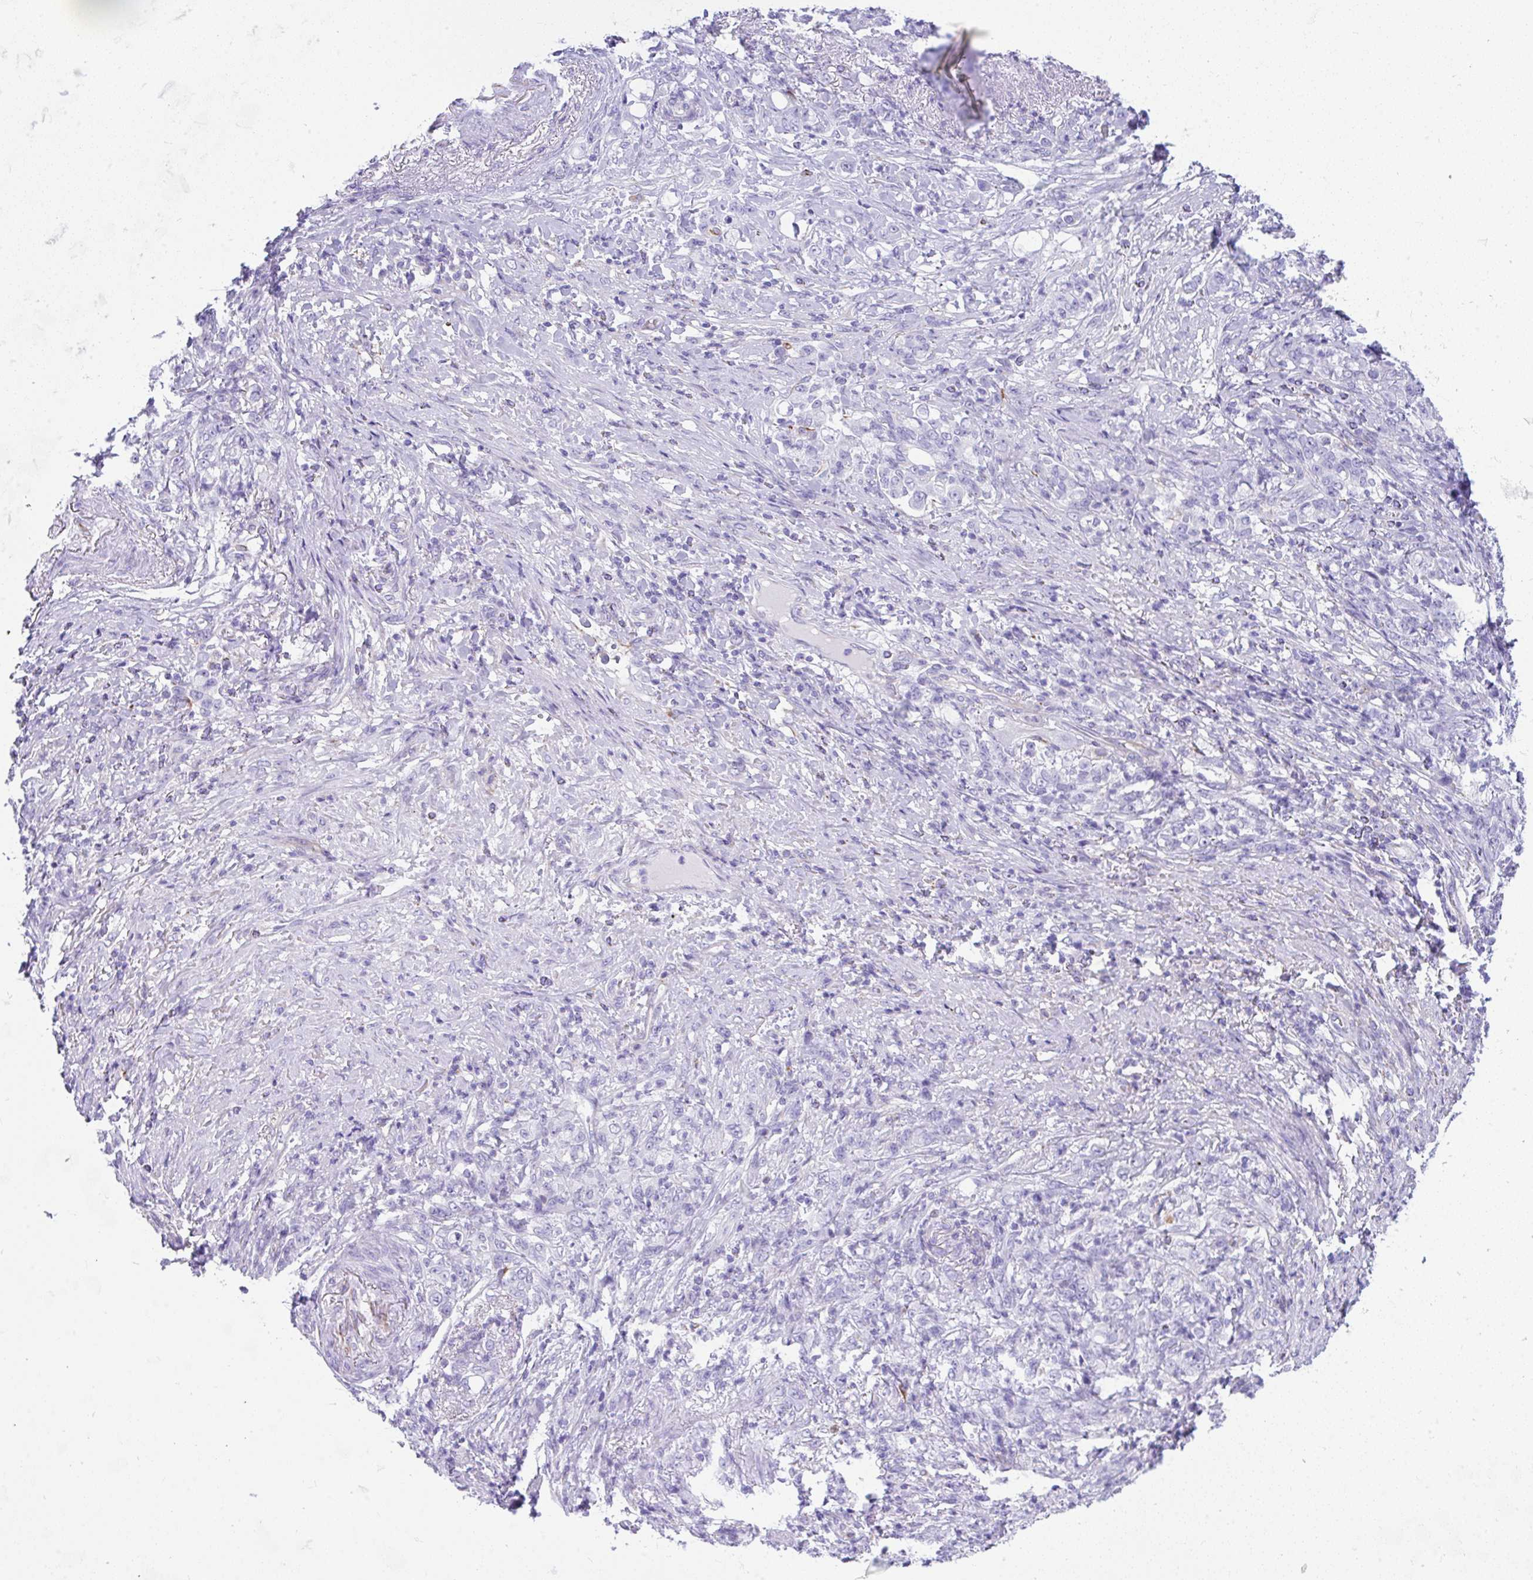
{"staining": {"intensity": "negative", "quantity": "none", "location": "none"}, "tissue": "stomach cancer", "cell_type": "Tumor cells", "image_type": "cancer", "snomed": [{"axis": "morphology", "description": "Adenocarcinoma, NOS"}, {"axis": "topography", "description": "Stomach"}], "caption": "An image of stomach adenocarcinoma stained for a protein demonstrates no brown staining in tumor cells.", "gene": "NDUFAF8", "patient": {"sex": "female", "age": 79}}